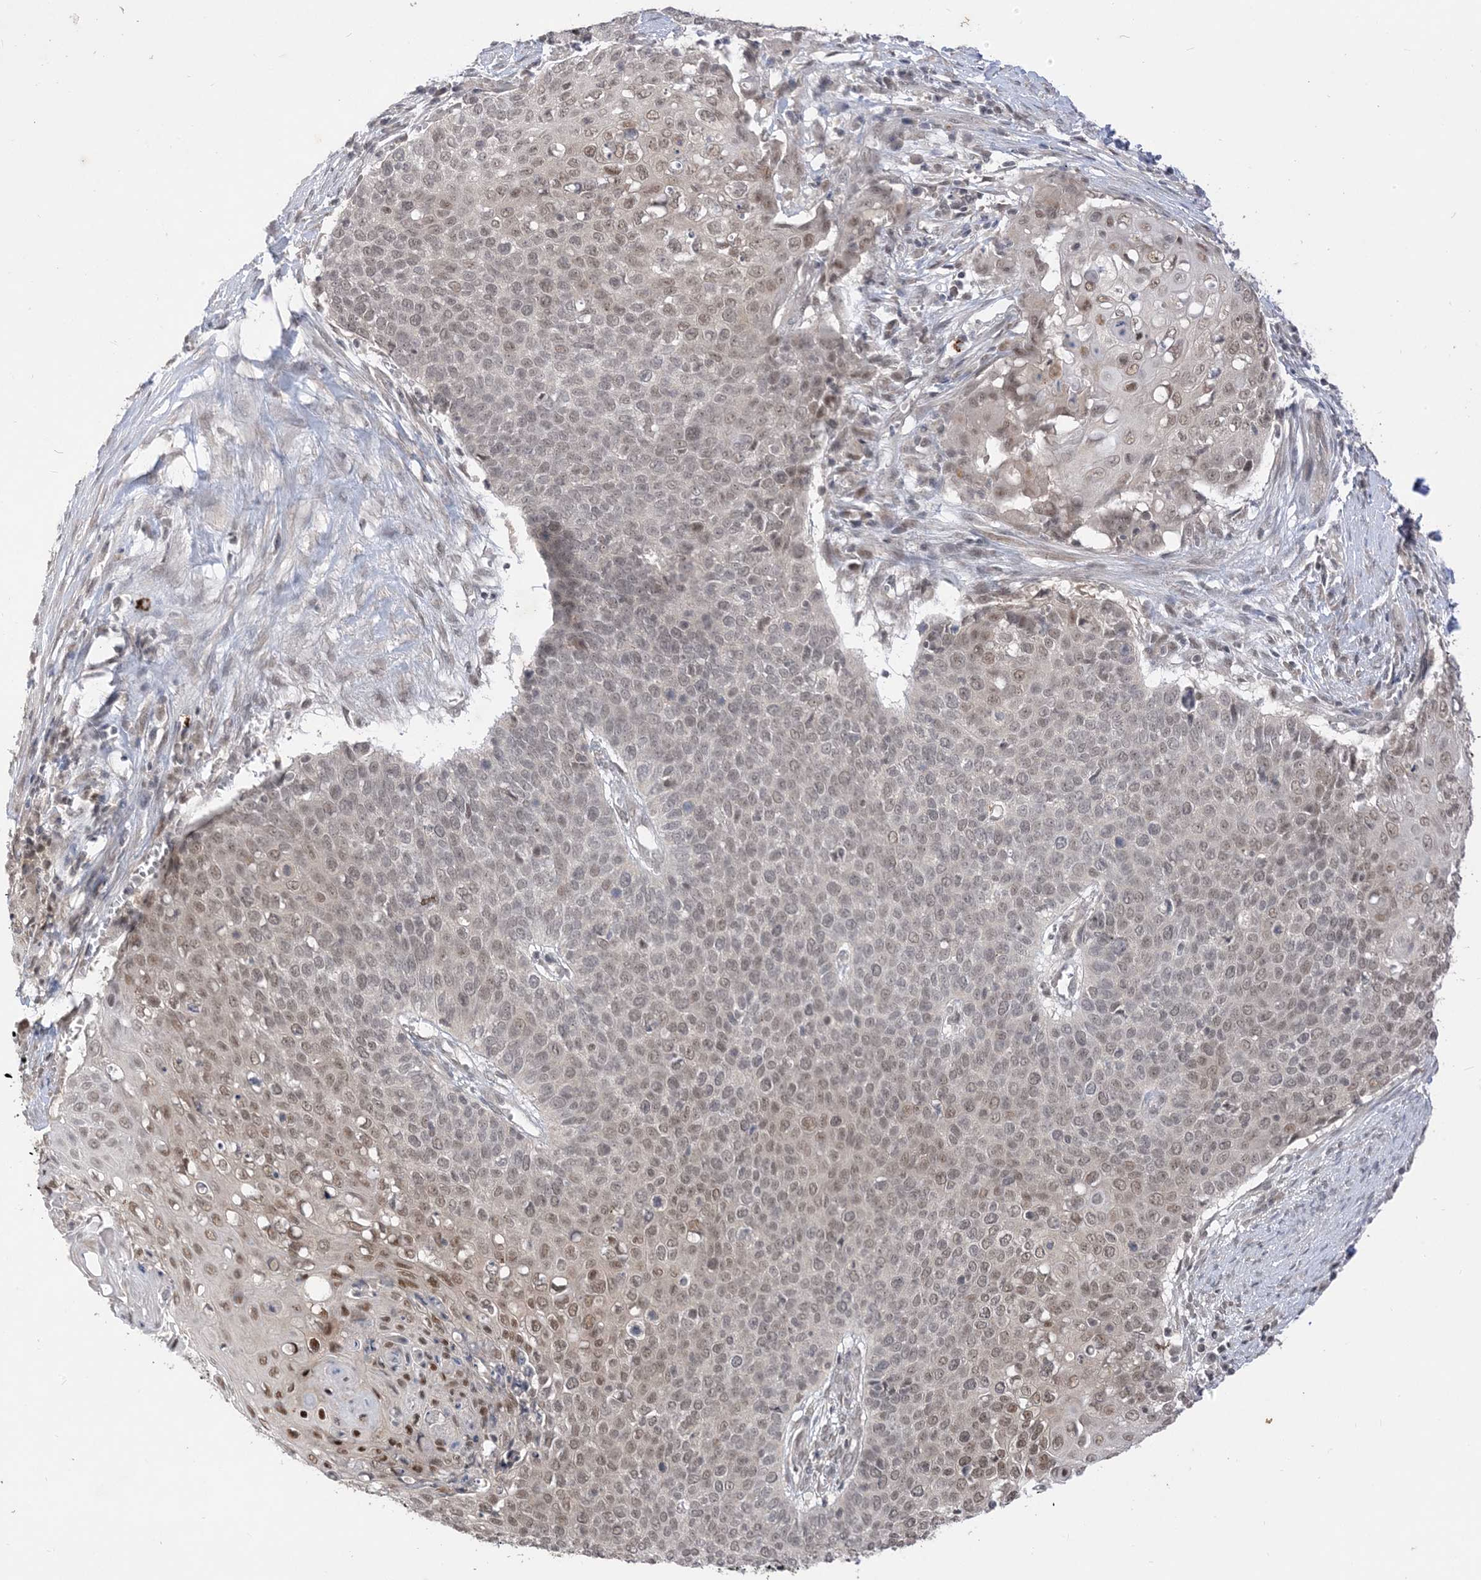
{"staining": {"intensity": "weak", "quantity": "25%-75%", "location": "nuclear"}, "tissue": "cervical cancer", "cell_type": "Tumor cells", "image_type": "cancer", "snomed": [{"axis": "morphology", "description": "Squamous cell carcinoma, NOS"}, {"axis": "topography", "description": "Cervix"}], "caption": "Immunohistochemical staining of human cervical squamous cell carcinoma shows low levels of weak nuclear protein expression in approximately 25%-75% of tumor cells.", "gene": "RANBP9", "patient": {"sex": "female", "age": 39}}